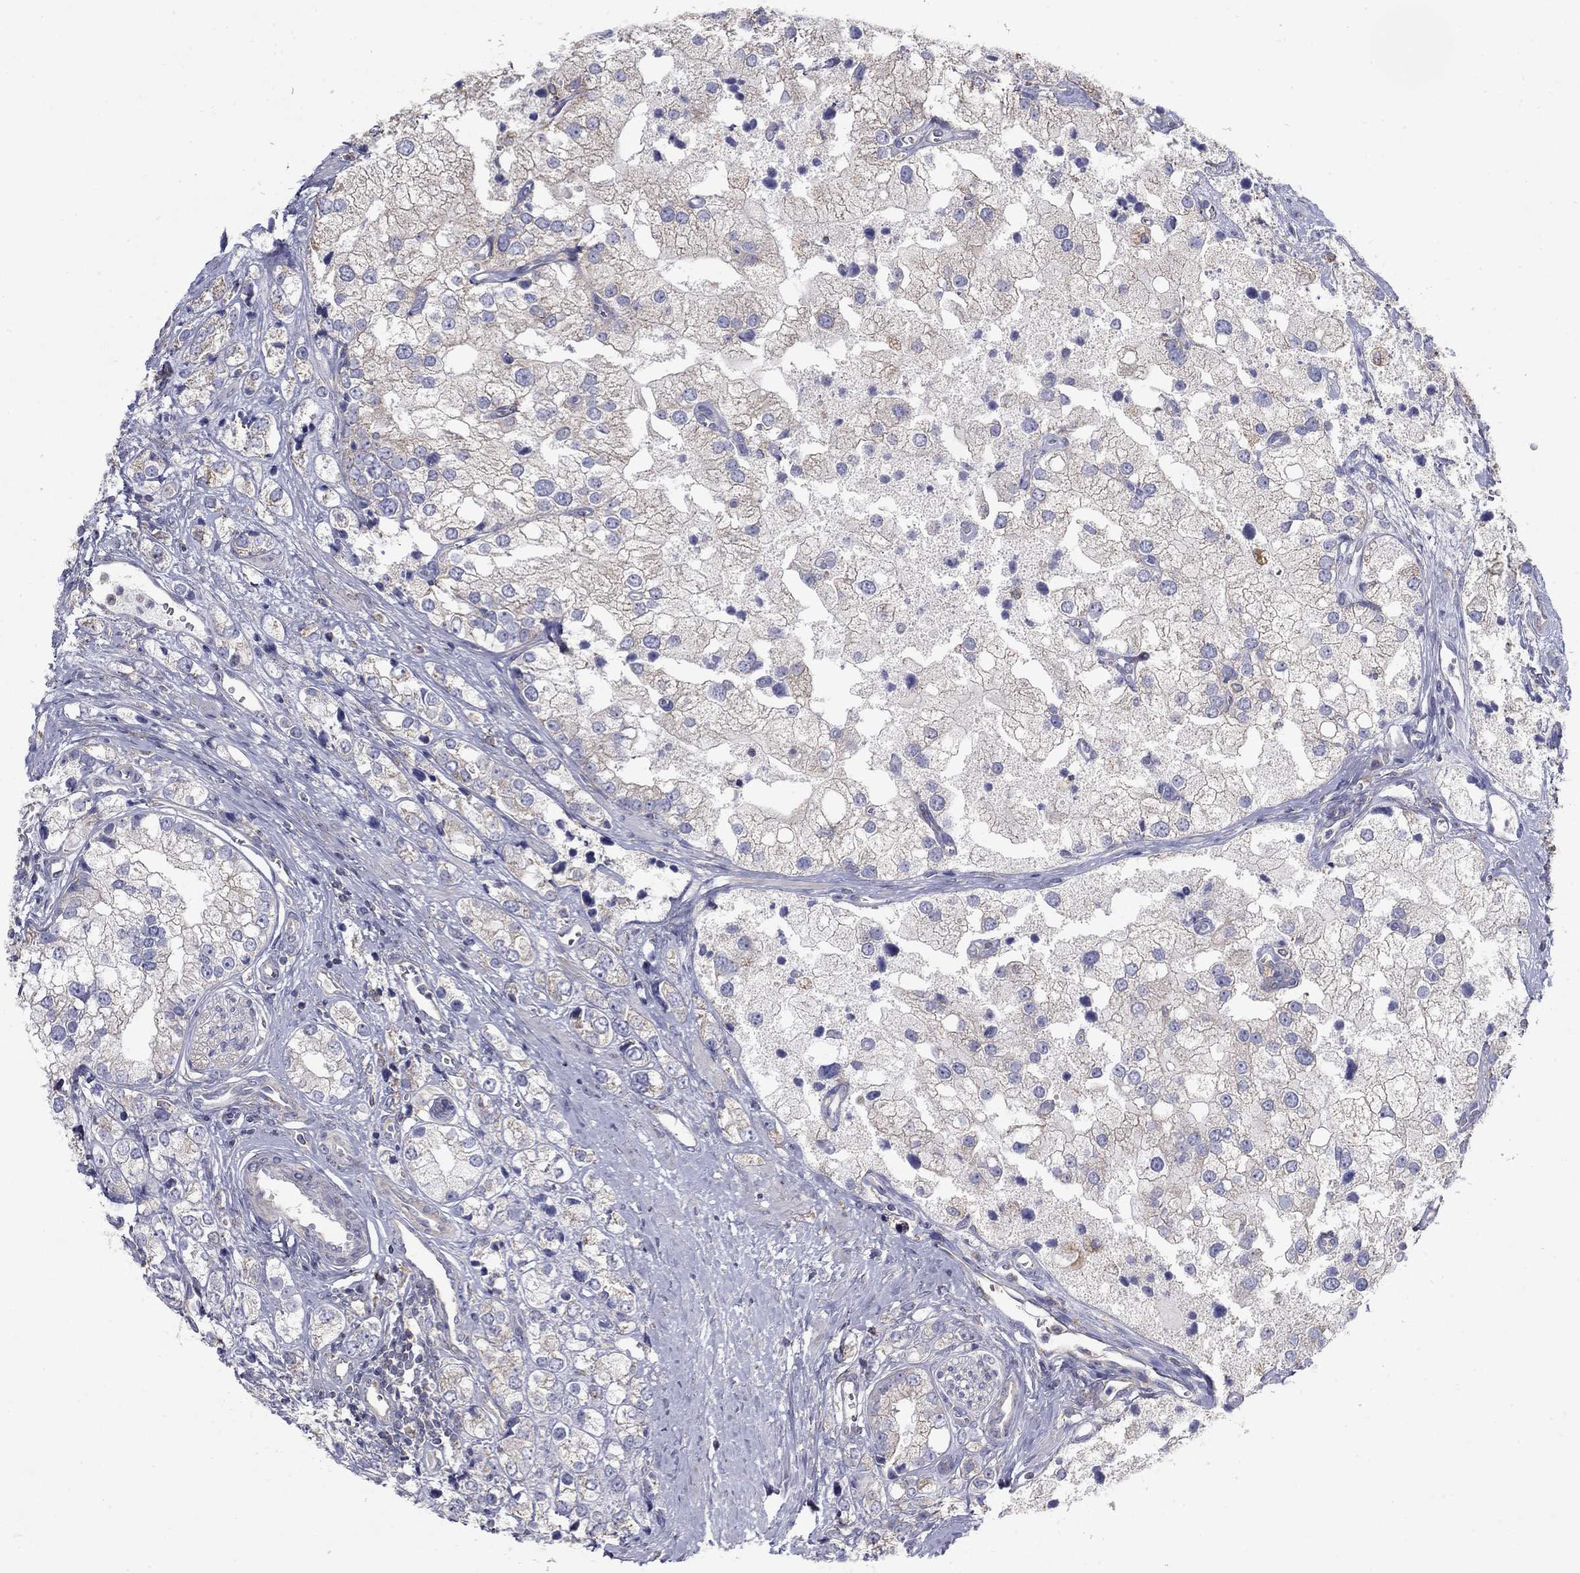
{"staining": {"intensity": "weak", "quantity": "<25%", "location": "cytoplasmic/membranous"}, "tissue": "prostate cancer", "cell_type": "Tumor cells", "image_type": "cancer", "snomed": [{"axis": "morphology", "description": "Adenocarcinoma, NOS"}, {"axis": "topography", "description": "Prostate and seminal vesicle, NOS"}, {"axis": "topography", "description": "Prostate"}], "caption": "Immunohistochemistry (IHC) image of neoplastic tissue: human prostate cancer stained with DAB displays no significant protein expression in tumor cells. (Immunohistochemistry (IHC), brightfield microscopy, high magnification).", "gene": "NME5", "patient": {"sex": "male", "age": 79}}